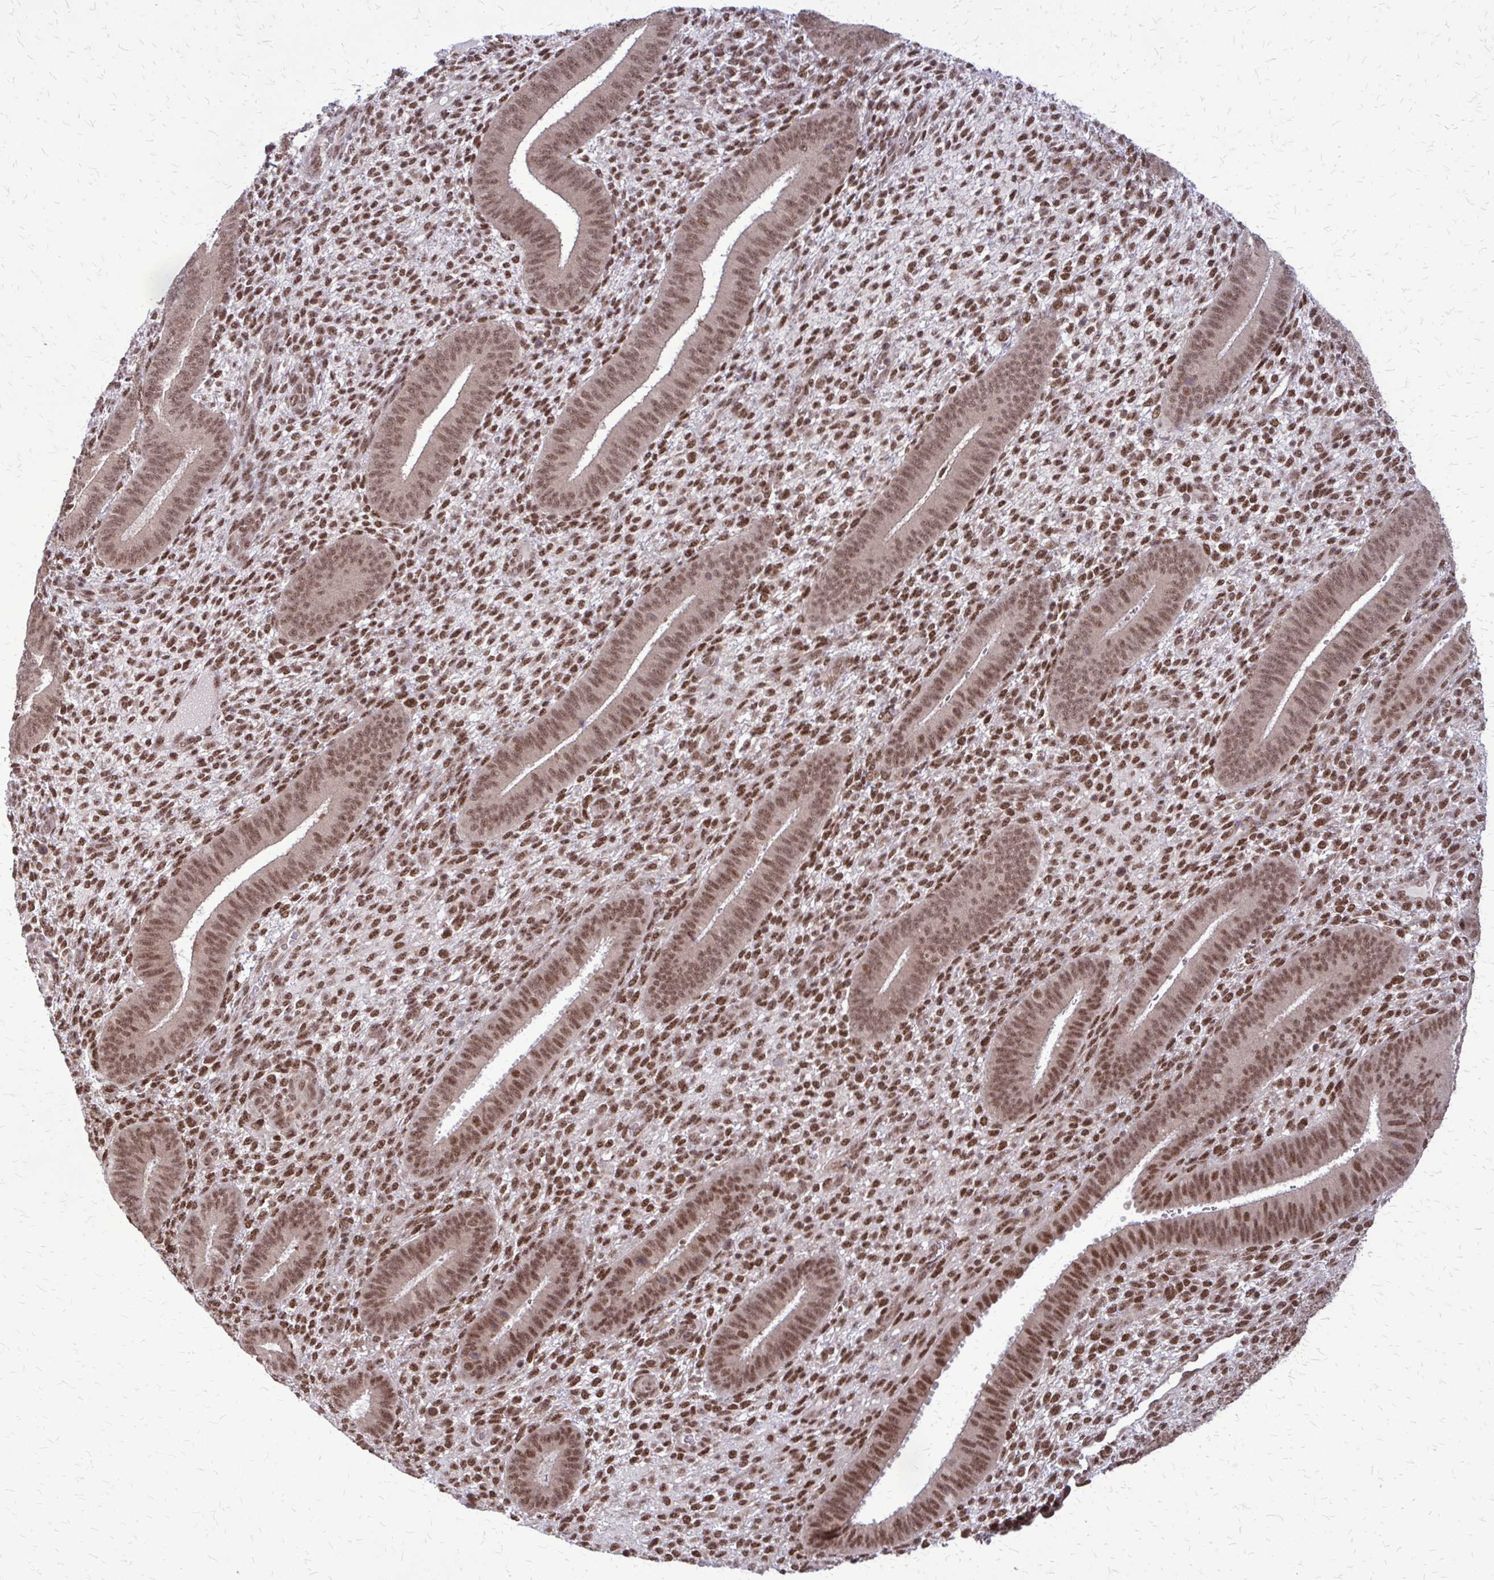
{"staining": {"intensity": "moderate", "quantity": ">75%", "location": "nuclear"}, "tissue": "endometrium", "cell_type": "Cells in endometrial stroma", "image_type": "normal", "snomed": [{"axis": "morphology", "description": "Normal tissue, NOS"}, {"axis": "topography", "description": "Endometrium"}], "caption": "Protein expression analysis of unremarkable endometrium exhibits moderate nuclear expression in approximately >75% of cells in endometrial stroma.", "gene": "HDAC3", "patient": {"sex": "female", "age": 39}}